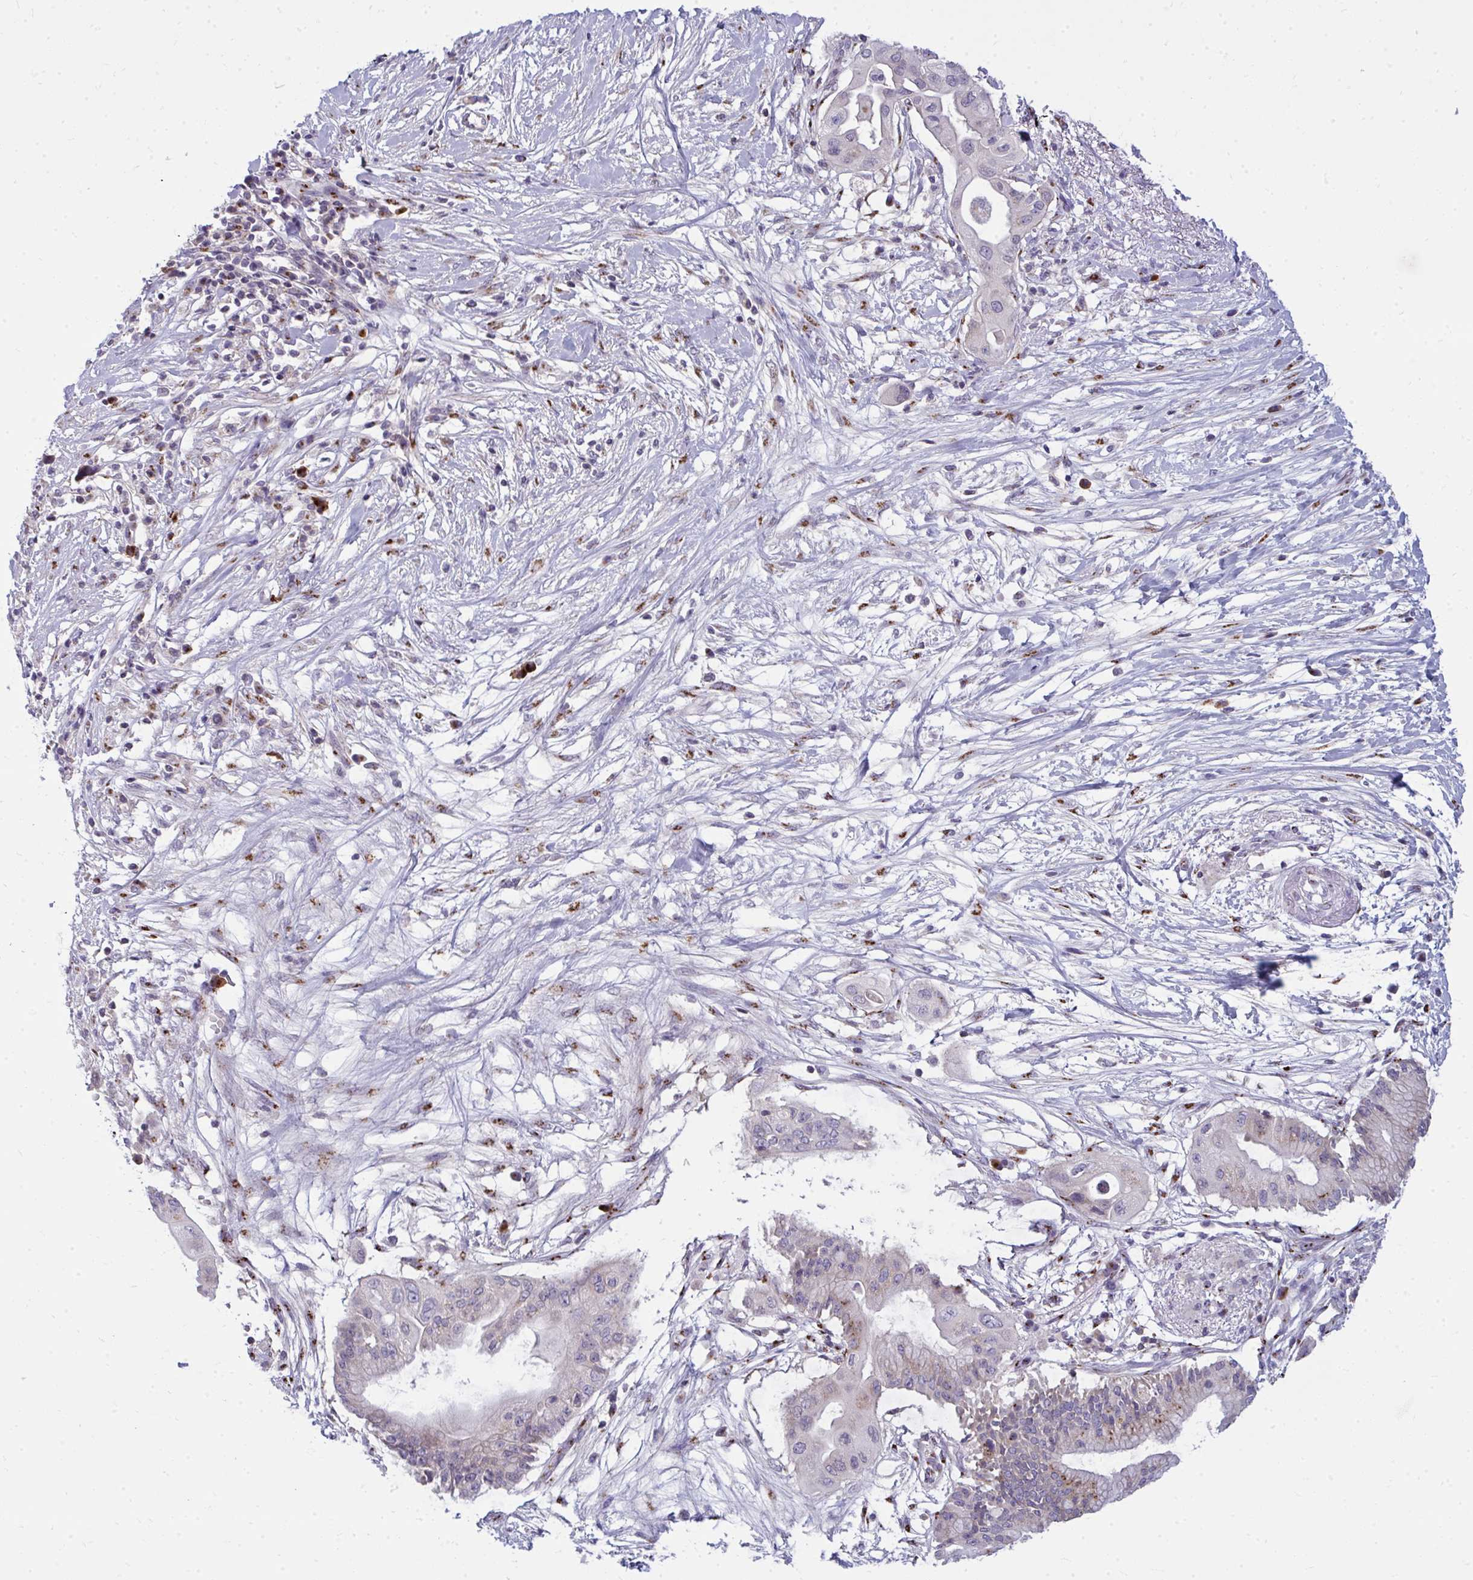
{"staining": {"intensity": "moderate", "quantity": "<25%", "location": "cytoplasmic/membranous"}, "tissue": "pancreatic cancer", "cell_type": "Tumor cells", "image_type": "cancer", "snomed": [{"axis": "morphology", "description": "Adenocarcinoma, NOS"}, {"axis": "topography", "description": "Pancreas"}], "caption": "A brown stain shows moderate cytoplasmic/membranous positivity of a protein in human adenocarcinoma (pancreatic) tumor cells.", "gene": "DTX4", "patient": {"sex": "male", "age": 68}}